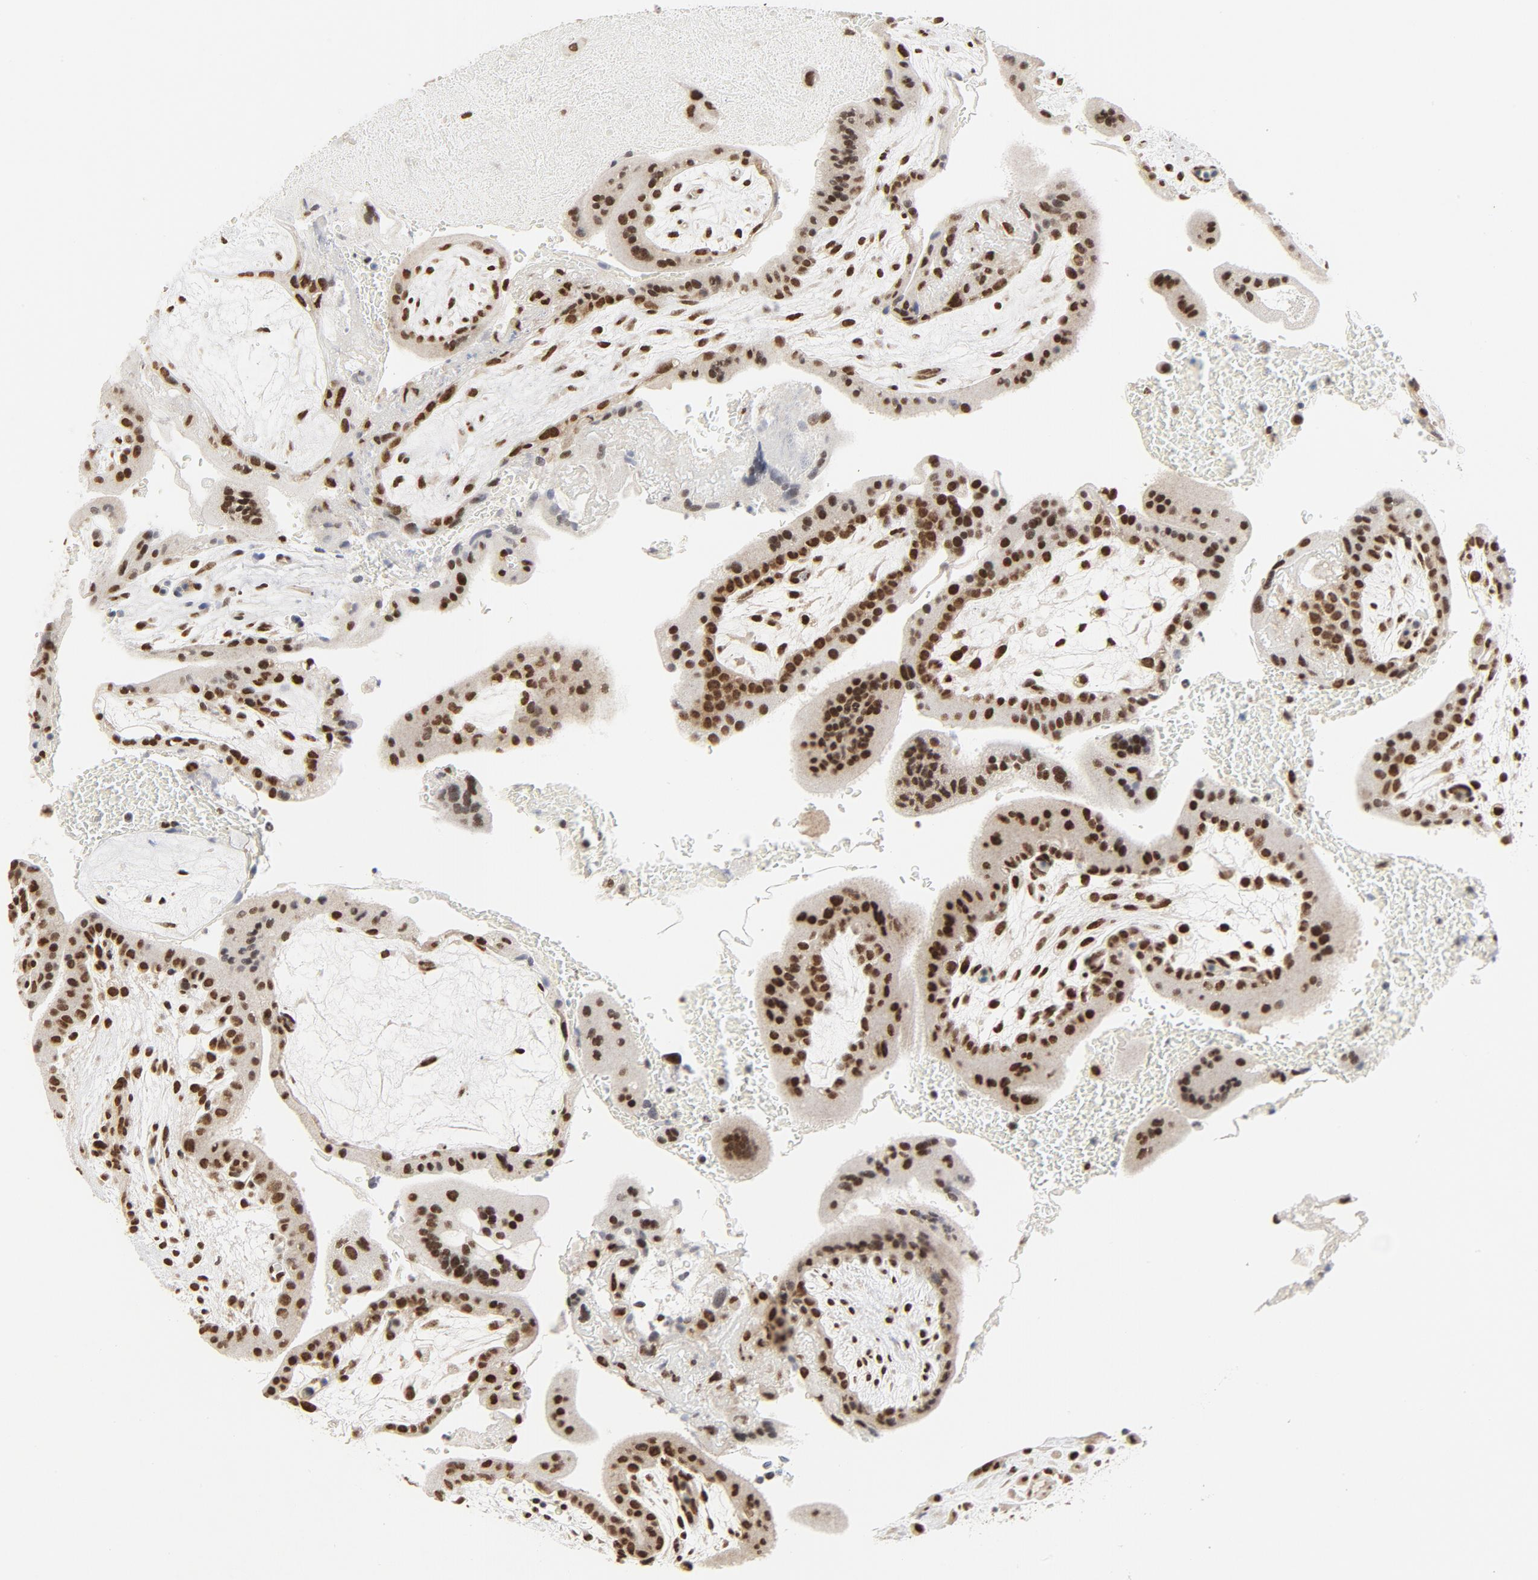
{"staining": {"intensity": "strong", "quantity": ">75%", "location": "nuclear"}, "tissue": "placenta", "cell_type": "Trophoblastic cells", "image_type": "normal", "snomed": [{"axis": "morphology", "description": "Normal tissue, NOS"}, {"axis": "topography", "description": "Placenta"}], "caption": "IHC image of normal placenta: human placenta stained using immunohistochemistry demonstrates high levels of strong protein expression localized specifically in the nuclear of trophoblastic cells, appearing as a nuclear brown color.", "gene": "ERCC1", "patient": {"sex": "female", "age": 35}}